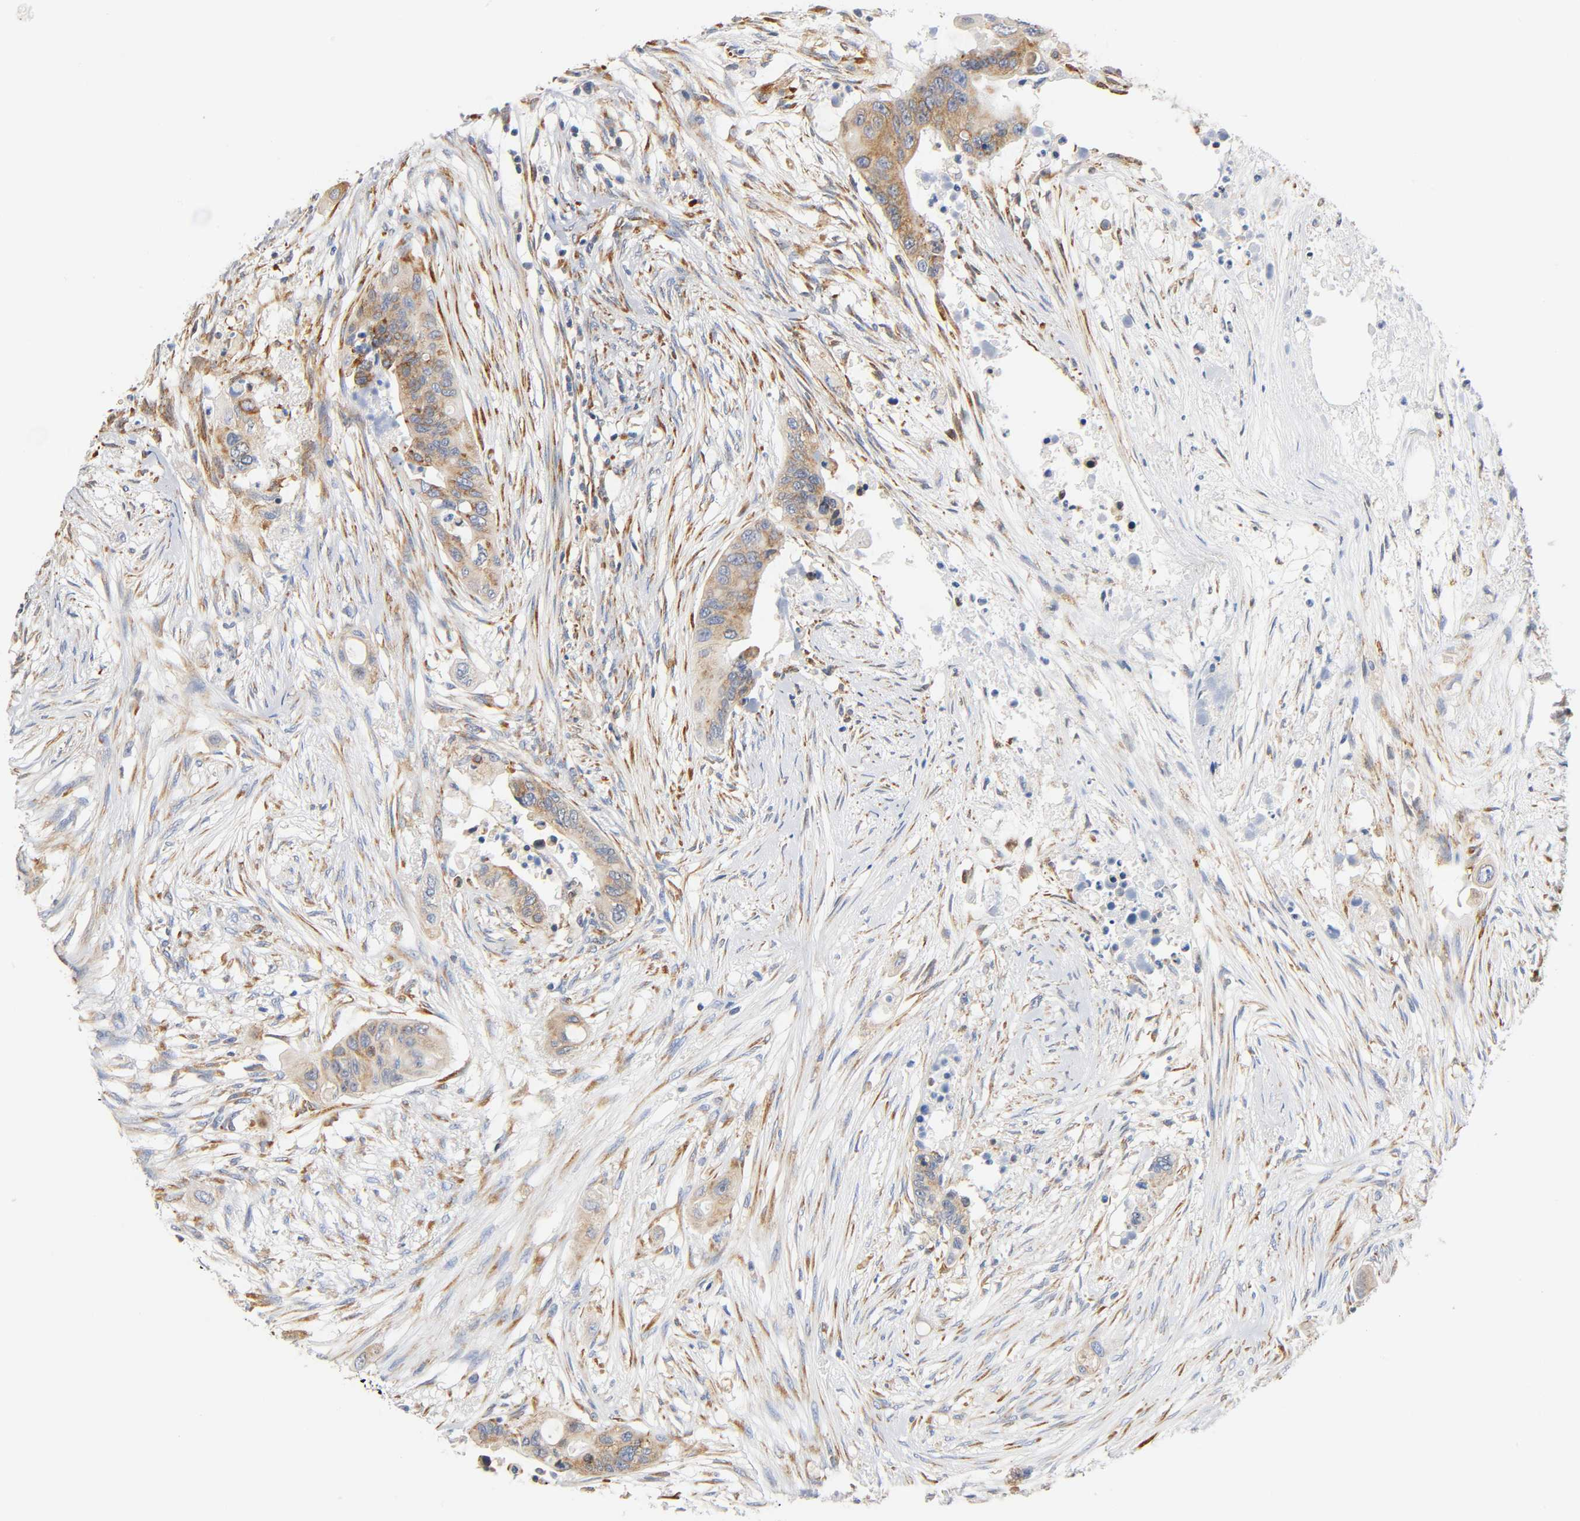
{"staining": {"intensity": "weak", "quantity": ">75%", "location": "cytoplasmic/membranous"}, "tissue": "colorectal cancer", "cell_type": "Tumor cells", "image_type": "cancer", "snomed": [{"axis": "morphology", "description": "Adenocarcinoma, NOS"}, {"axis": "topography", "description": "Colon"}], "caption": "Immunohistochemical staining of human adenocarcinoma (colorectal) displays low levels of weak cytoplasmic/membranous protein staining in approximately >75% of tumor cells.", "gene": "UCKL1", "patient": {"sex": "female", "age": 57}}